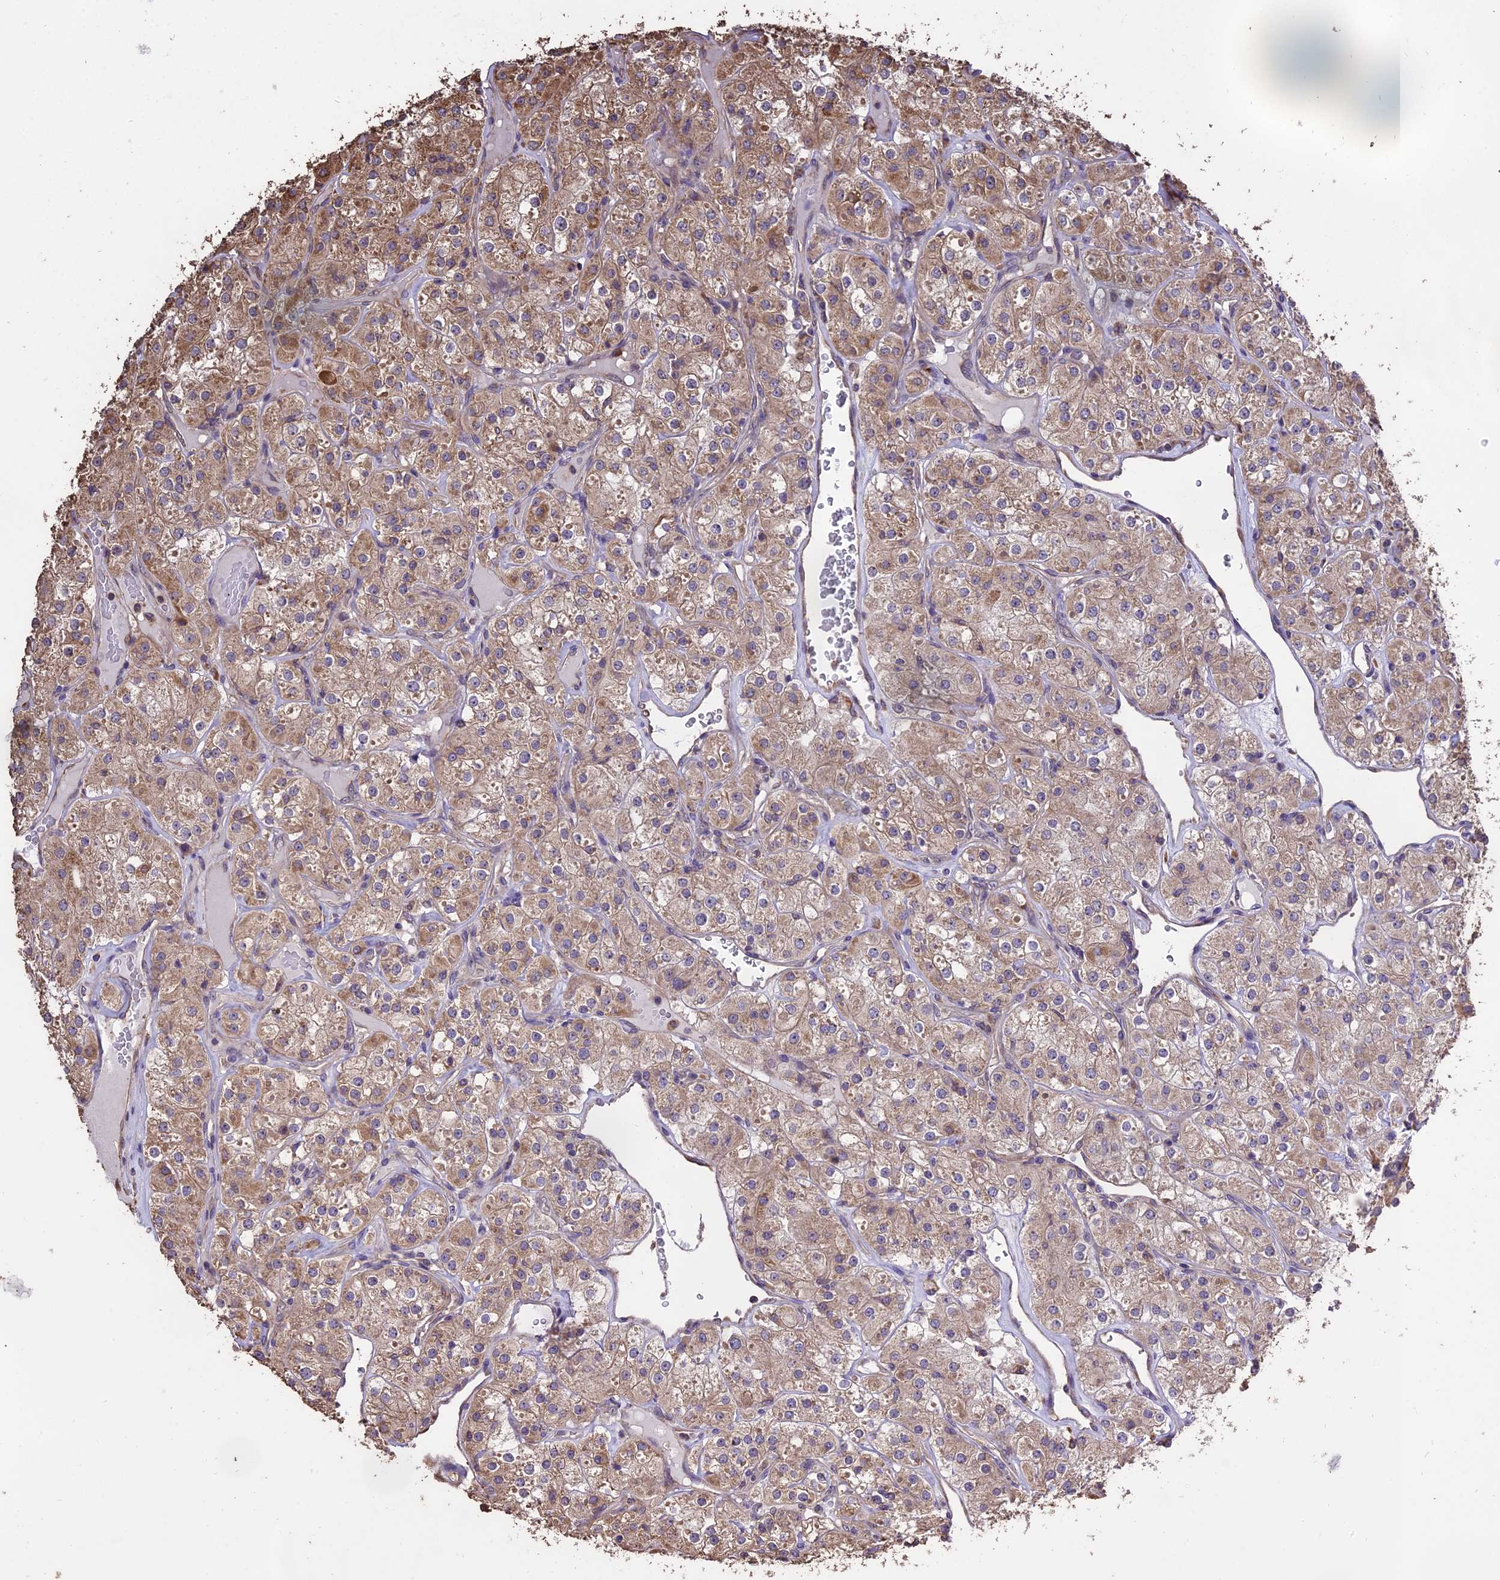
{"staining": {"intensity": "moderate", "quantity": "25%-75%", "location": "cytoplasmic/membranous"}, "tissue": "renal cancer", "cell_type": "Tumor cells", "image_type": "cancer", "snomed": [{"axis": "morphology", "description": "Adenocarcinoma, NOS"}, {"axis": "topography", "description": "Kidney"}], "caption": "Immunohistochemical staining of renal cancer (adenocarcinoma) shows medium levels of moderate cytoplasmic/membranous staining in about 25%-75% of tumor cells.", "gene": "PGPEP1L", "patient": {"sex": "male", "age": 77}}